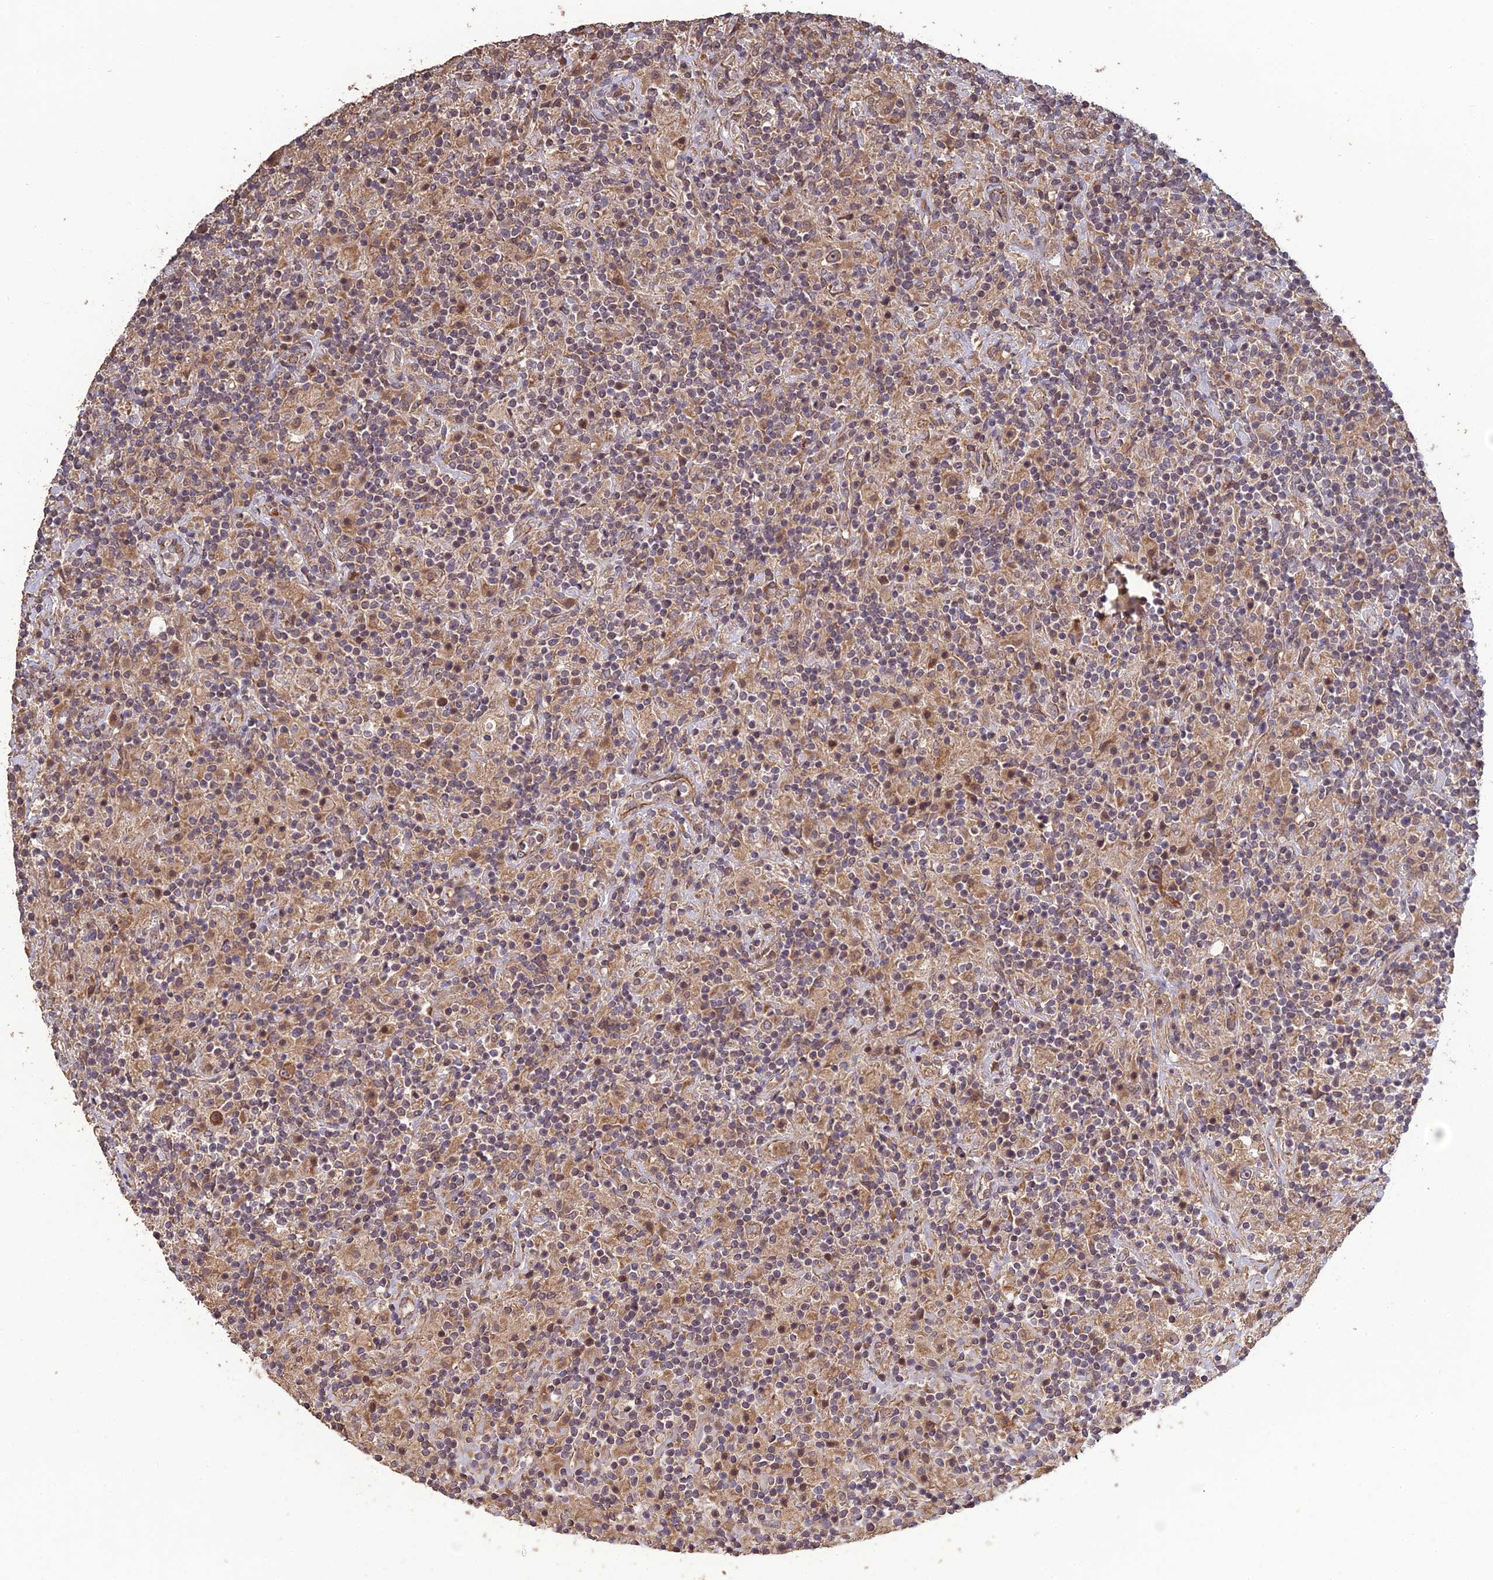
{"staining": {"intensity": "moderate", "quantity": ">75%", "location": "cytoplasmic/membranous"}, "tissue": "lymphoma", "cell_type": "Tumor cells", "image_type": "cancer", "snomed": [{"axis": "morphology", "description": "Hodgkin's disease, NOS"}, {"axis": "topography", "description": "Lymph node"}], "caption": "A high-resolution photomicrograph shows IHC staining of Hodgkin's disease, which reveals moderate cytoplasmic/membranous staining in about >75% of tumor cells.", "gene": "ARHGAP40", "patient": {"sex": "male", "age": 70}}